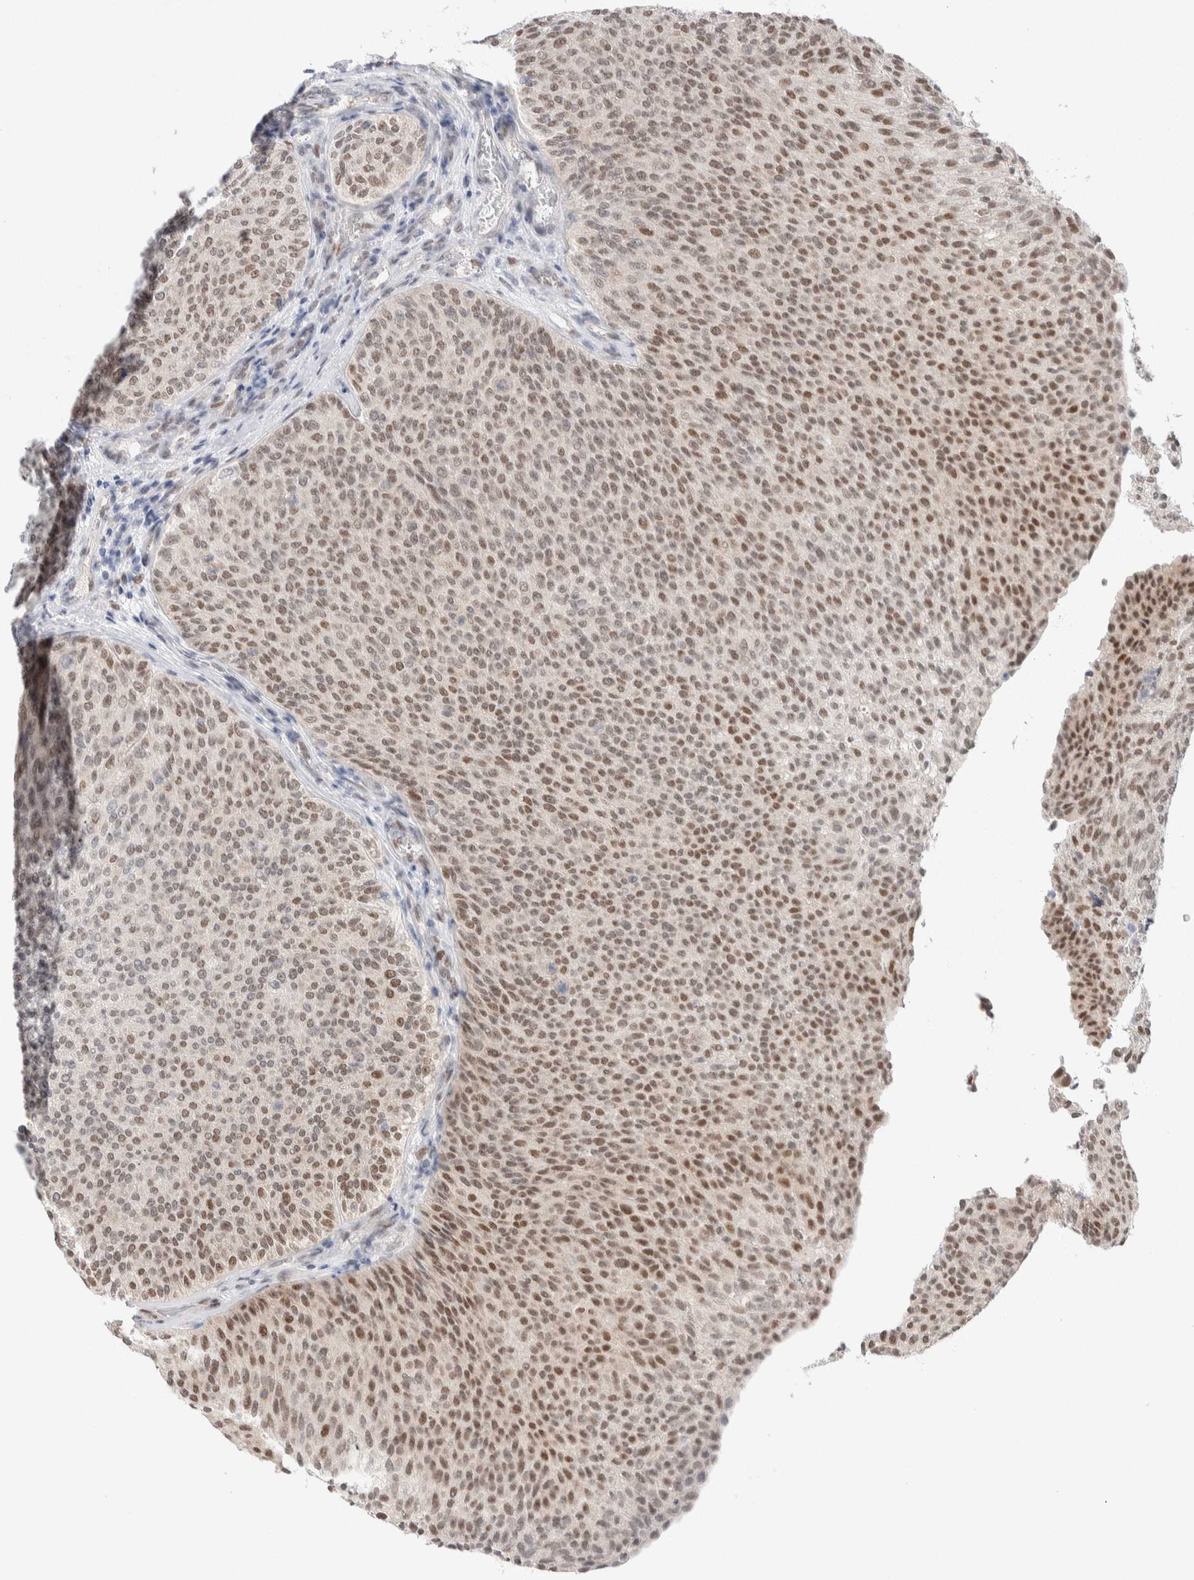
{"staining": {"intensity": "moderate", "quantity": ">75%", "location": "nuclear"}, "tissue": "urothelial cancer", "cell_type": "Tumor cells", "image_type": "cancer", "snomed": [{"axis": "morphology", "description": "Urothelial carcinoma, Low grade"}, {"axis": "topography", "description": "Urinary bladder"}], "caption": "This histopathology image shows IHC staining of urothelial cancer, with medium moderate nuclear positivity in about >75% of tumor cells.", "gene": "PRMT1", "patient": {"sex": "female", "age": 79}}